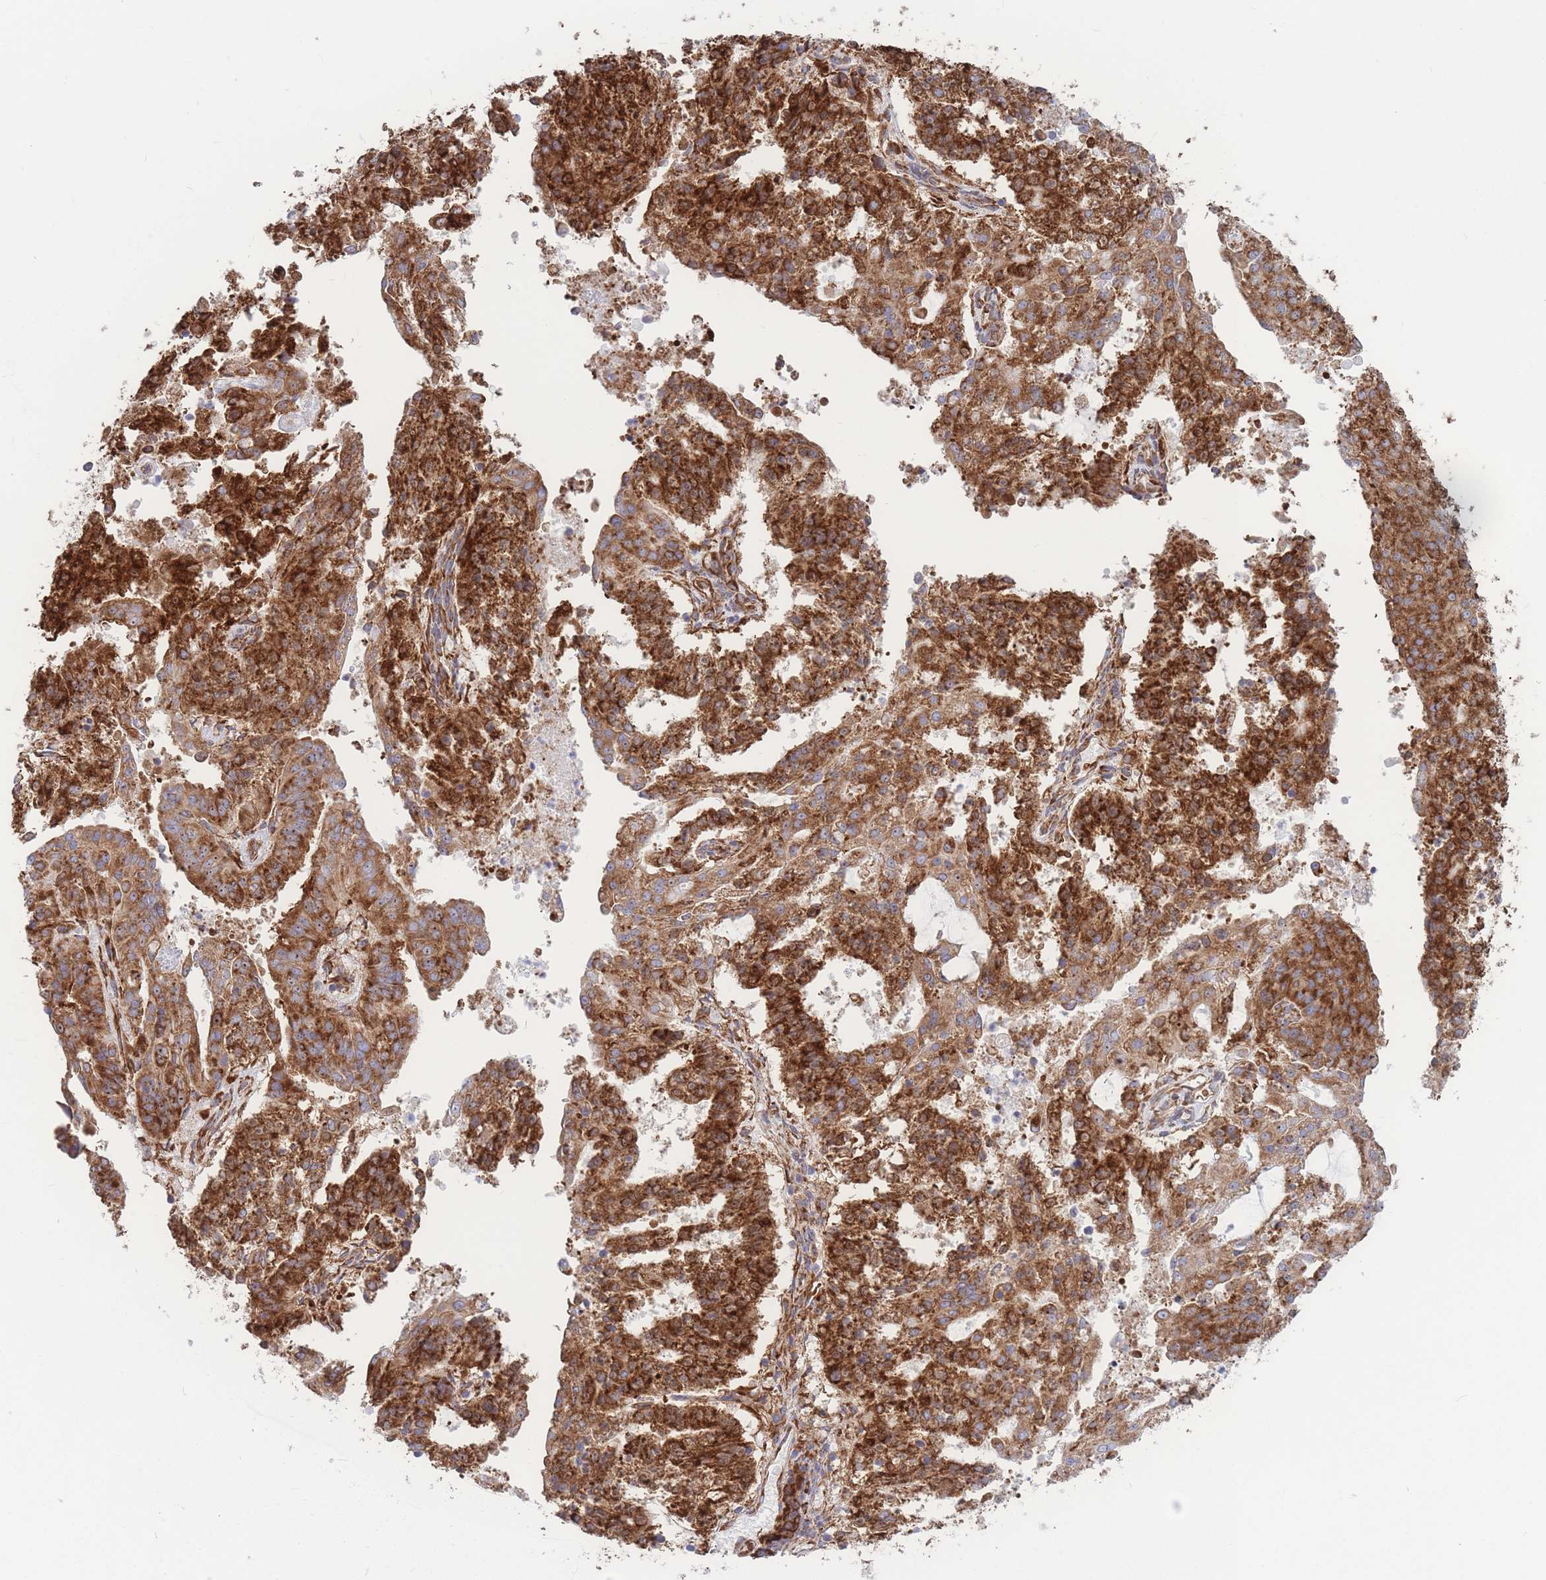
{"staining": {"intensity": "strong", "quantity": ">75%", "location": "cytoplasmic/membranous"}, "tissue": "endometrial cancer", "cell_type": "Tumor cells", "image_type": "cancer", "snomed": [{"axis": "morphology", "description": "Adenocarcinoma, NOS"}, {"axis": "topography", "description": "Endometrium"}], "caption": "Tumor cells reveal high levels of strong cytoplasmic/membranous expression in approximately >75% of cells in human adenocarcinoma (endometrial).", "gene": "RPL8", "patient": {"sex": "female", "age": 82}}